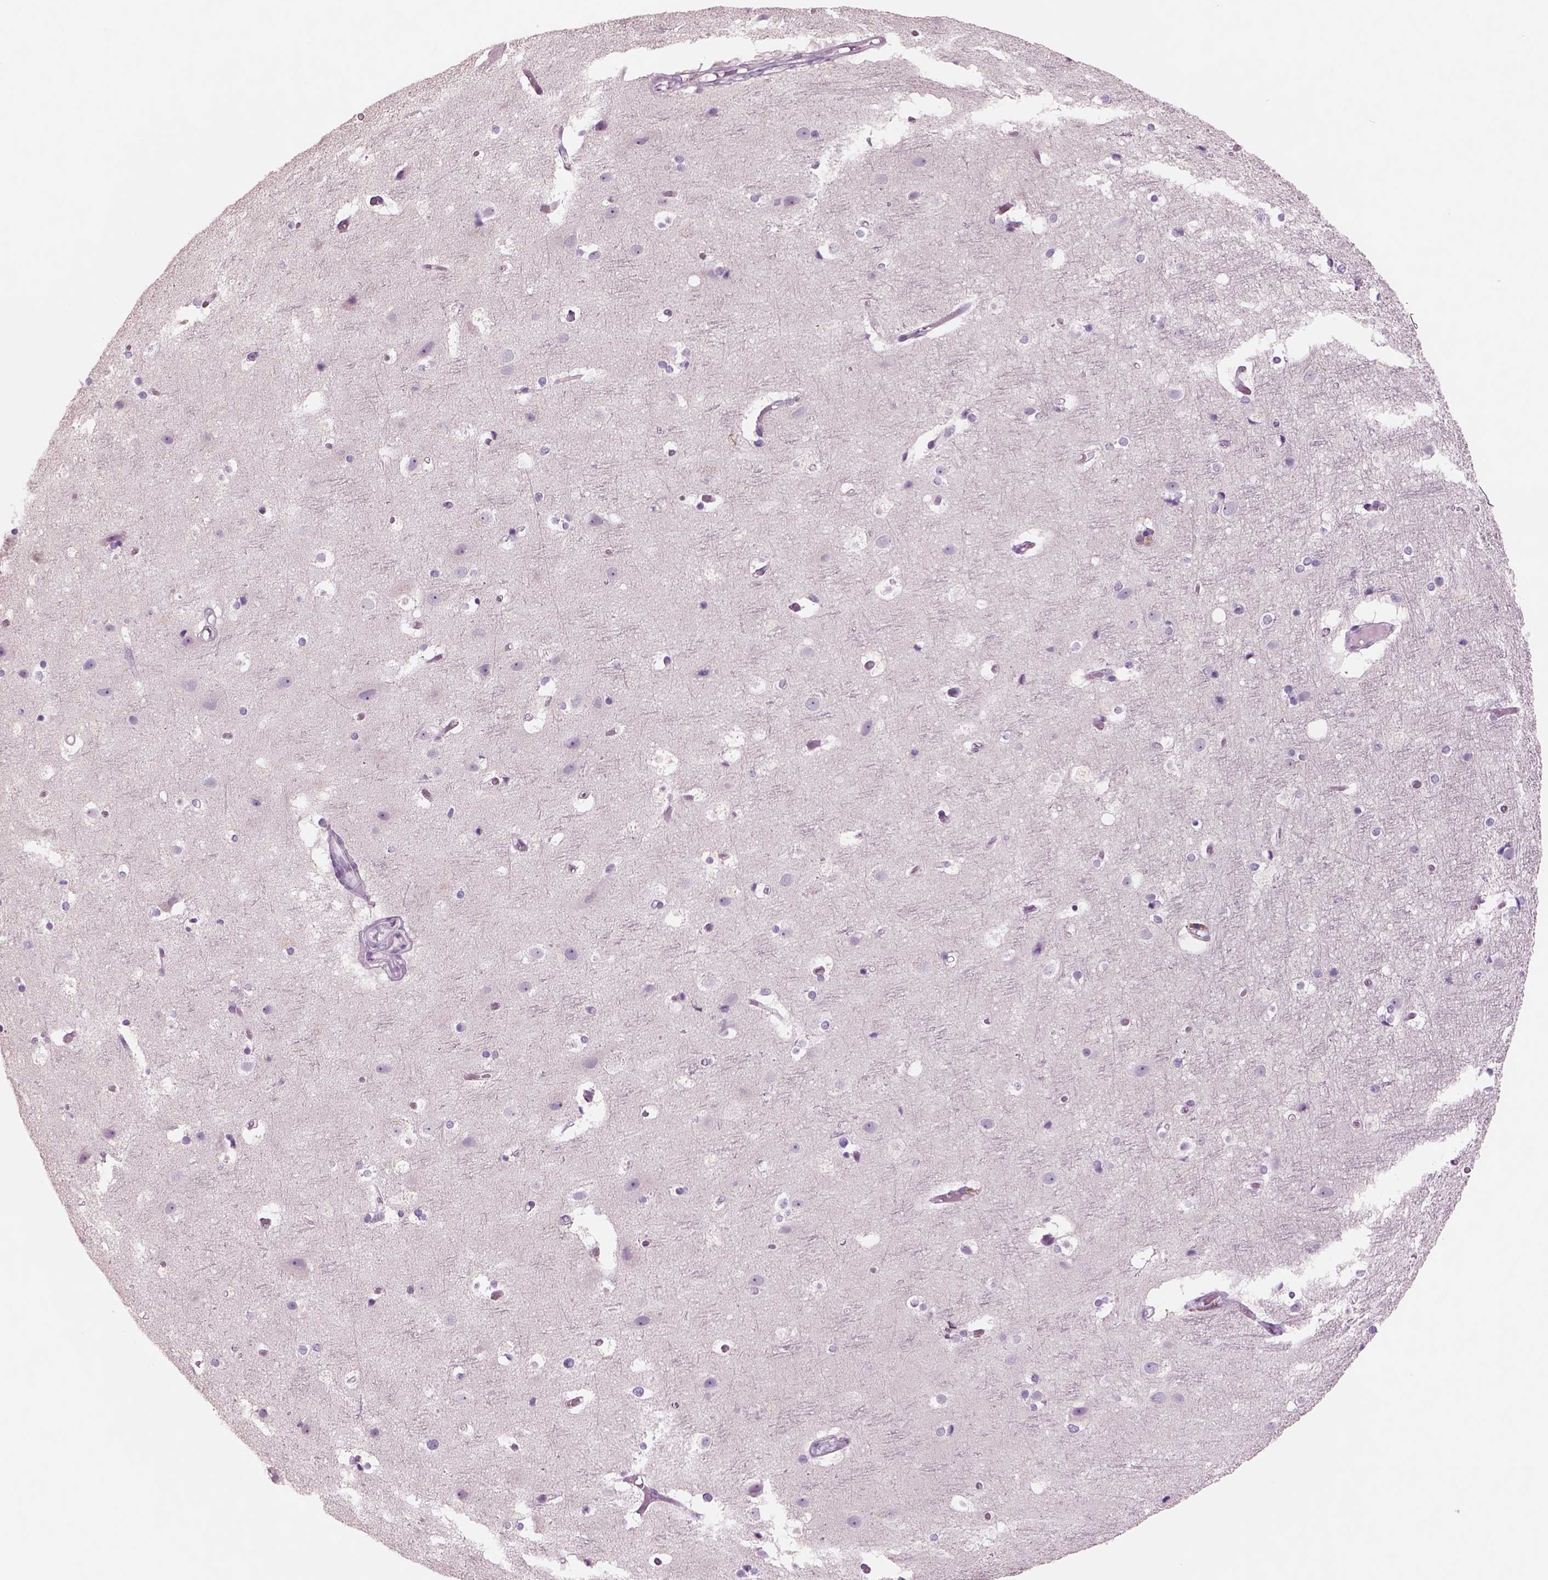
{"staining": {"intensity": "negative", "quantity": "none", "location": "none"}, "tissue": "cerebral cortex", "cell_type": "Endothelial cells", "image_type": "normal", "snomed": [{"axis": "morphology", "description": "Normal tissue, NOS"}, {"axis": "topography", "description": "Cerebral cortex"}], "caption": "Immunohistochemical staining of unremarkable human cerebral cortex demonstrates no significant staining in endothelial cells.", "gene": "RHO", "patient": {"sex": "female", "age": 52}}